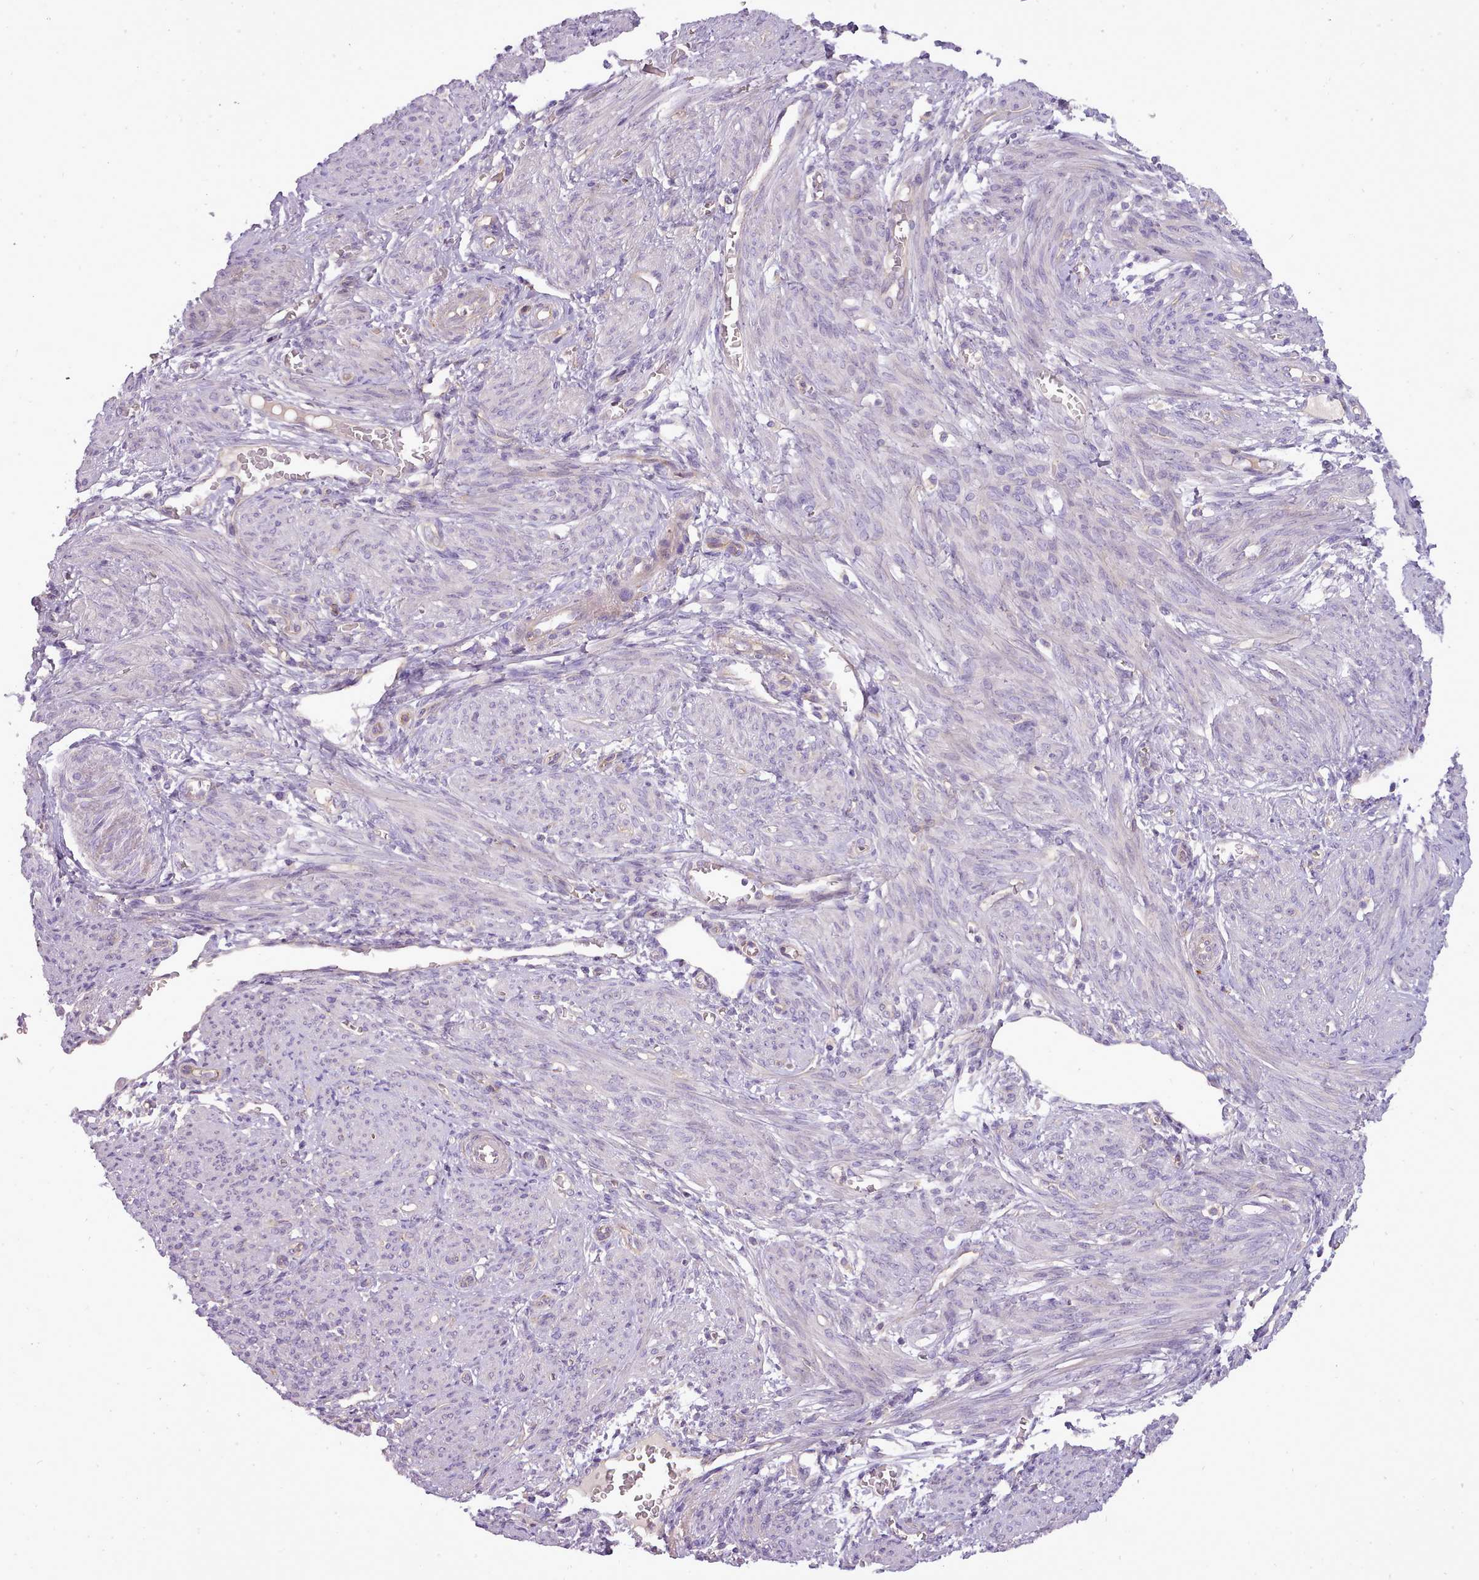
{"staining": {"intensity": "negative", "quantity": "none", "location": "none"}, "tissue": "smooth muscle", "cell_type": "Smooth muscle cells", "image_type": "normal", "snomed": [{"axis": "morphology", "description": "Normal tissue, NOS"}, {"axis": "topography", "description": "Smooth muscle"}], "caption": "Smooth muscle cells show no significant protein expression in unremarkable smooth muscle. (DAB immunohistochemistry visualized using brightfield microscopy, high magnification).", "gene": "NTN4", "patient": {"sex": "female", "age": 39}}